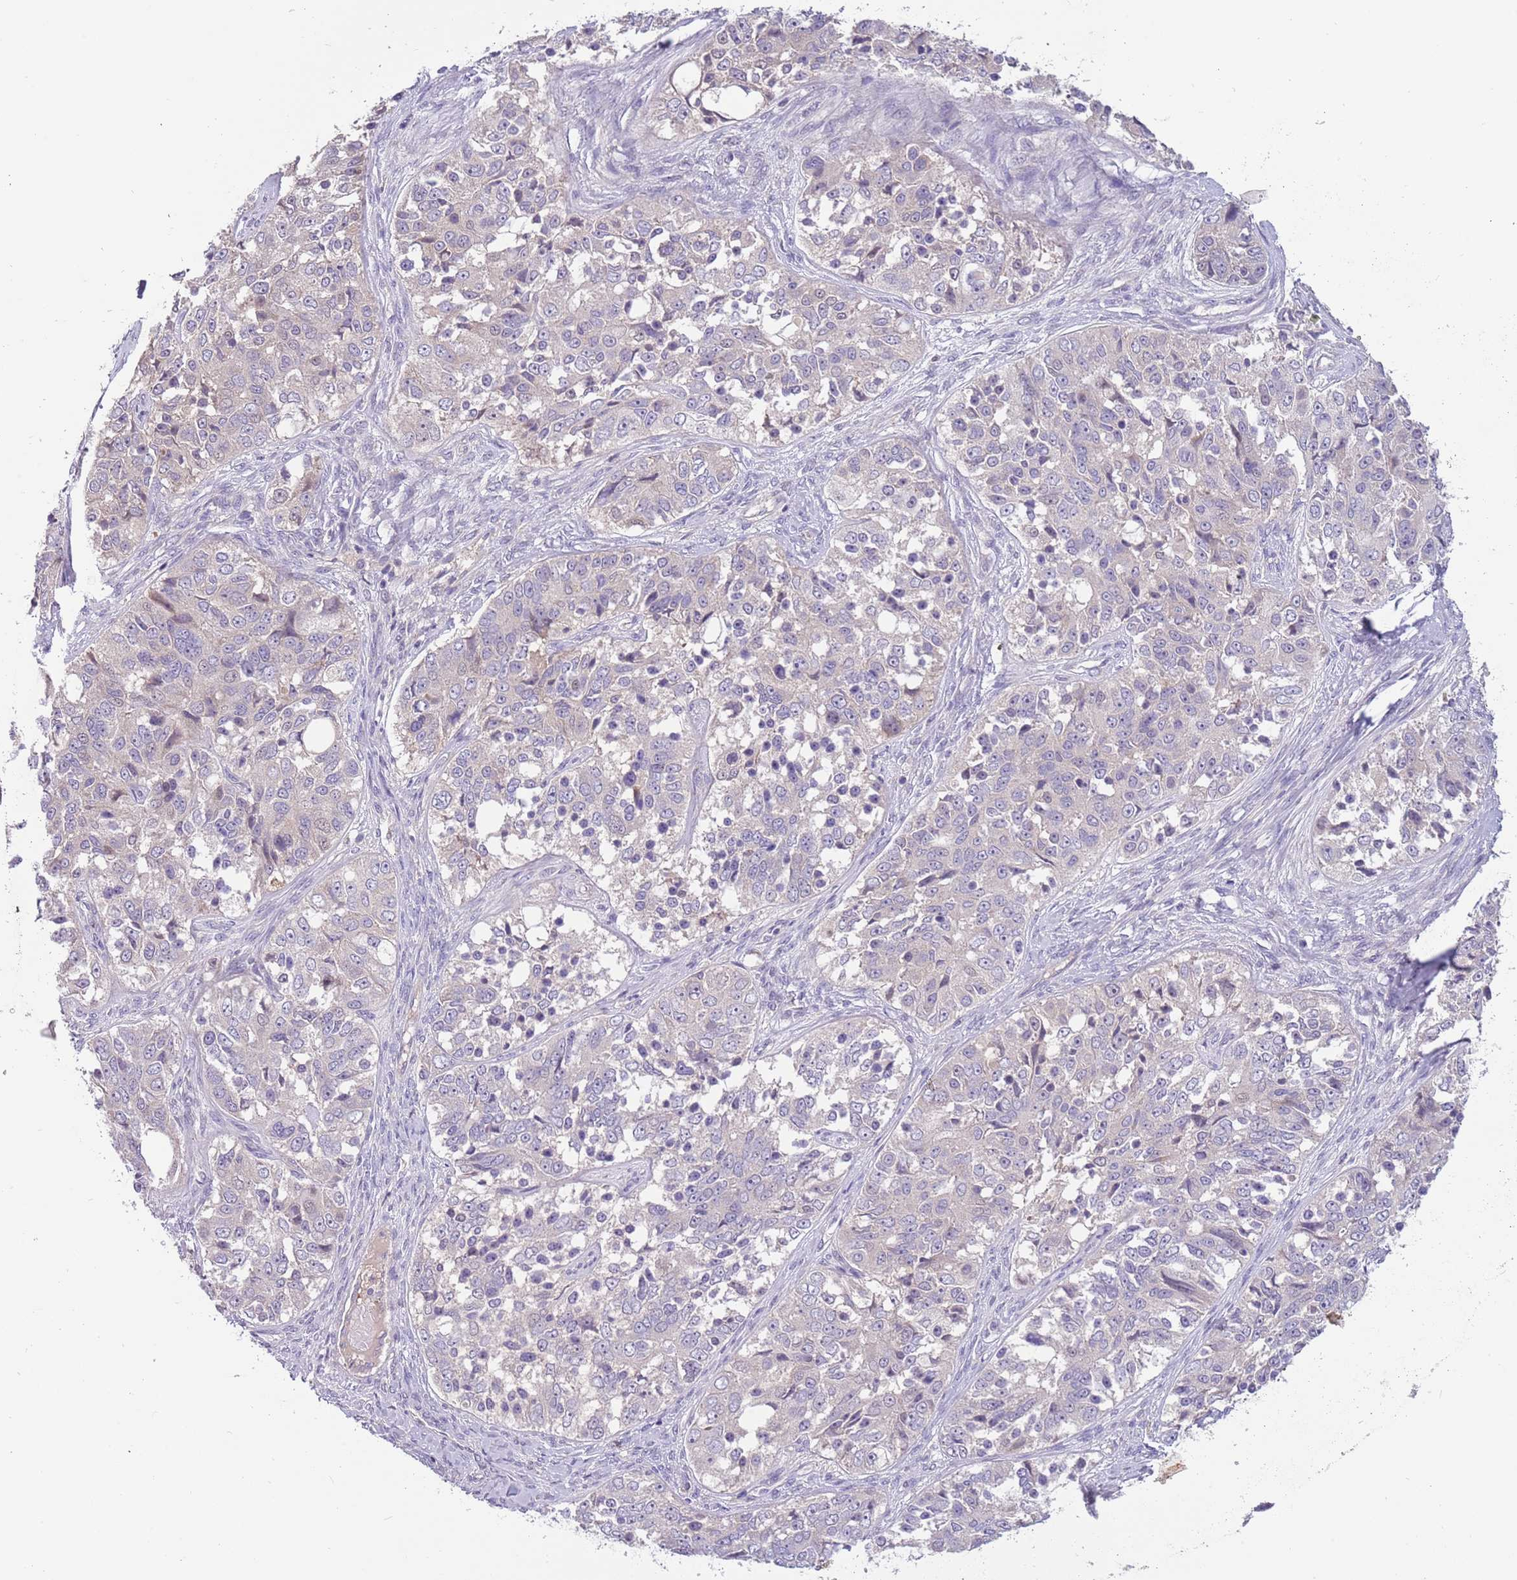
{"staining": {"intensity": "negative", "quantity": "none", "location": "none"}, "tissue": "ovarian cancer", "cell_type": "Tumor cells", "image_type": "cancer", "snomed": [{"axis": "morphology", "description": "Carcinoma, endometroid"}, {"axis": "topography", "description": "Ovary"}], "caption": "Immunohistochemistry (IHC) image of ovarian cancer (endometroid carcinoma) stained for a protein (brown), which shows no expression in tumor cells.", "gene": "CABYR", "patient": {"sex": "female", "age": 51}}